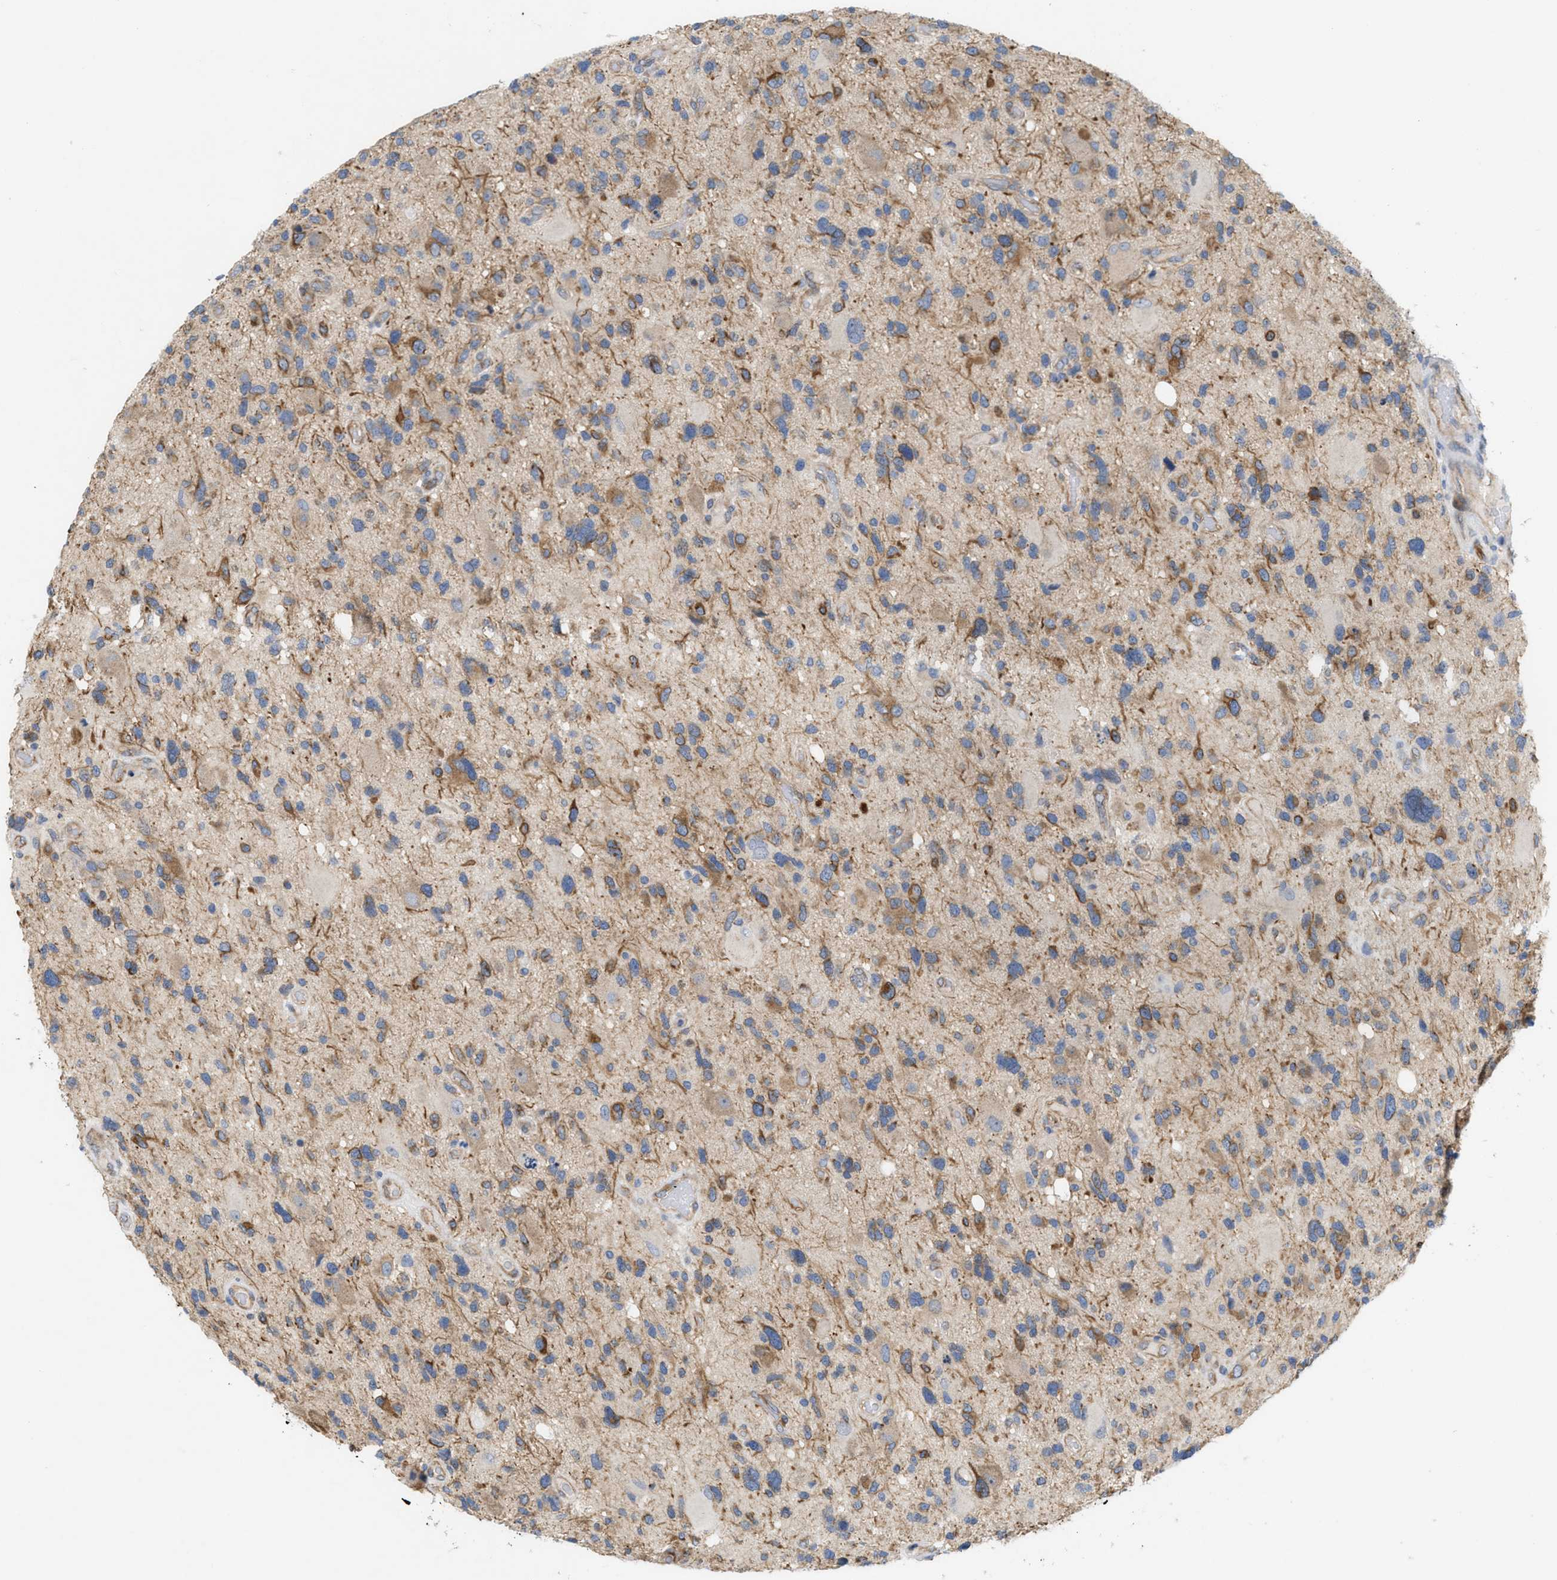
{"staining": {"intensity": "moderate", "quantity": ">75%", "location": "cytoplasmic/membranous"}, "tissue": "glioma", "cell_type": "Tumor cells", "image_type": "cancer", "snomed": [{"axis": "morphology", "description": "Glioma, malignant, High grade"}, {"axis": "topography", "description": "Brain"}], "caption": "A brown stain shows moderate cytoplasmic/membranous positivity of a protein in glioma tumor cells.", "gene": "UBAP2", "patient": {"sex": "male", "age": 33}}